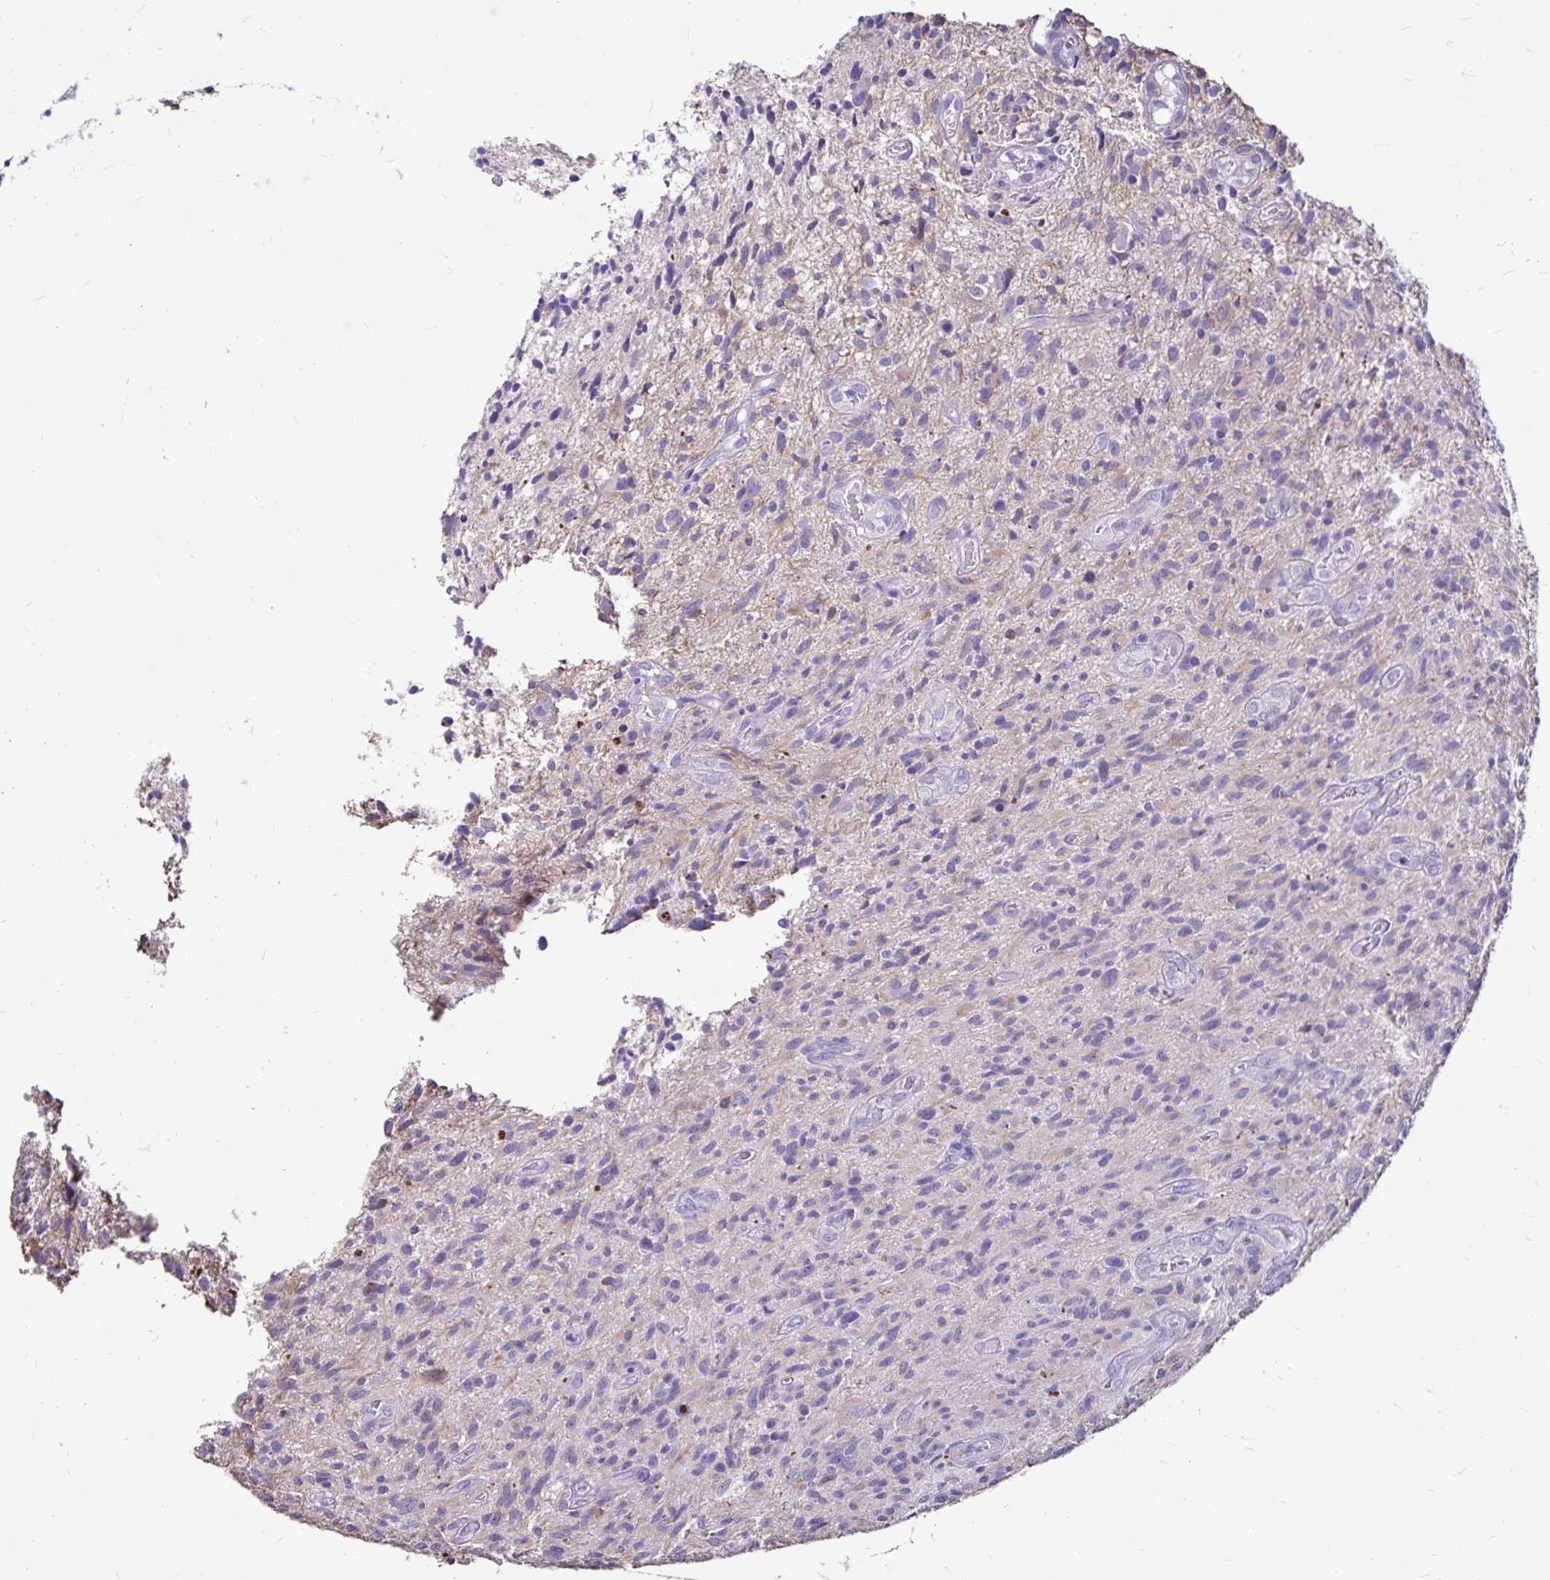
{"staining": {"intensity": "negative", "quantity": "none", "location": "none"}, "tissue": "glioma", "cell_type": "Tumor cells", "image_type": "cancer", "snomed": [{"axis": "morphology", "description": "Glioma, malignant, High grade"}, {"axis": "topography", "description": "Brain"}], "caption": "High power microscopy histopathology image of an immunohistochemistry photomicrograph of glioma, revealing no significant staining in tumor cells.", "gene": "EVPL", "patient": {"sex": "male", "age": 75}}